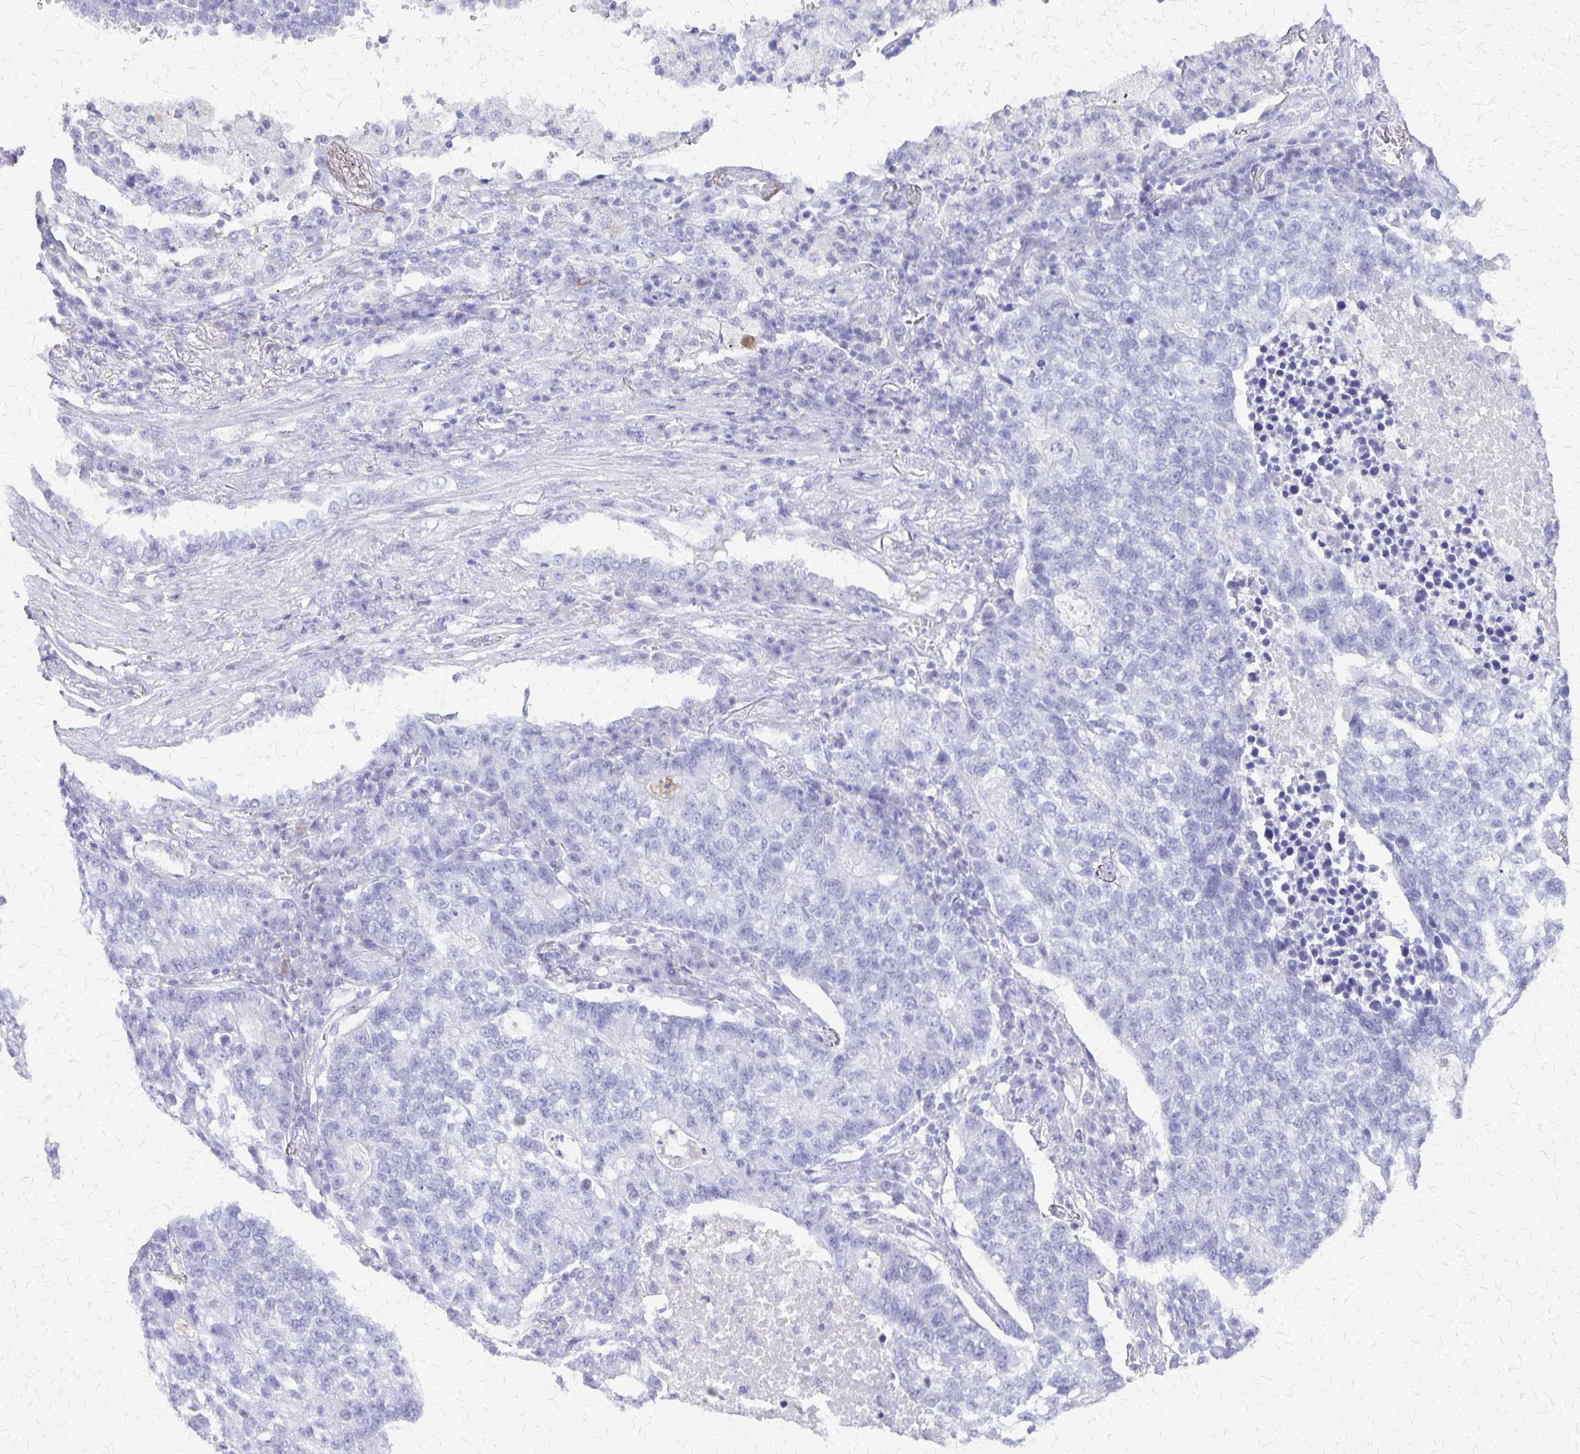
{"staining": {"intensity": "negative", "quantity": "none", "location": "none"}, "tissue": "lung cancer", "cell_type": "Tumor cells", "image_type": "cancer", "snomed": [{"axis": "morphology", "description": "Adenocarcinoma, NOS"}, {"axis": "topography", "description": "Lung"}], "caption": "Immunohistochemistry of human lung cancer (adenocarcinoma) displays no staining in tumor cells.", "gene": "SLC13A2", "patient": {"sex": "male", "age": 57}}